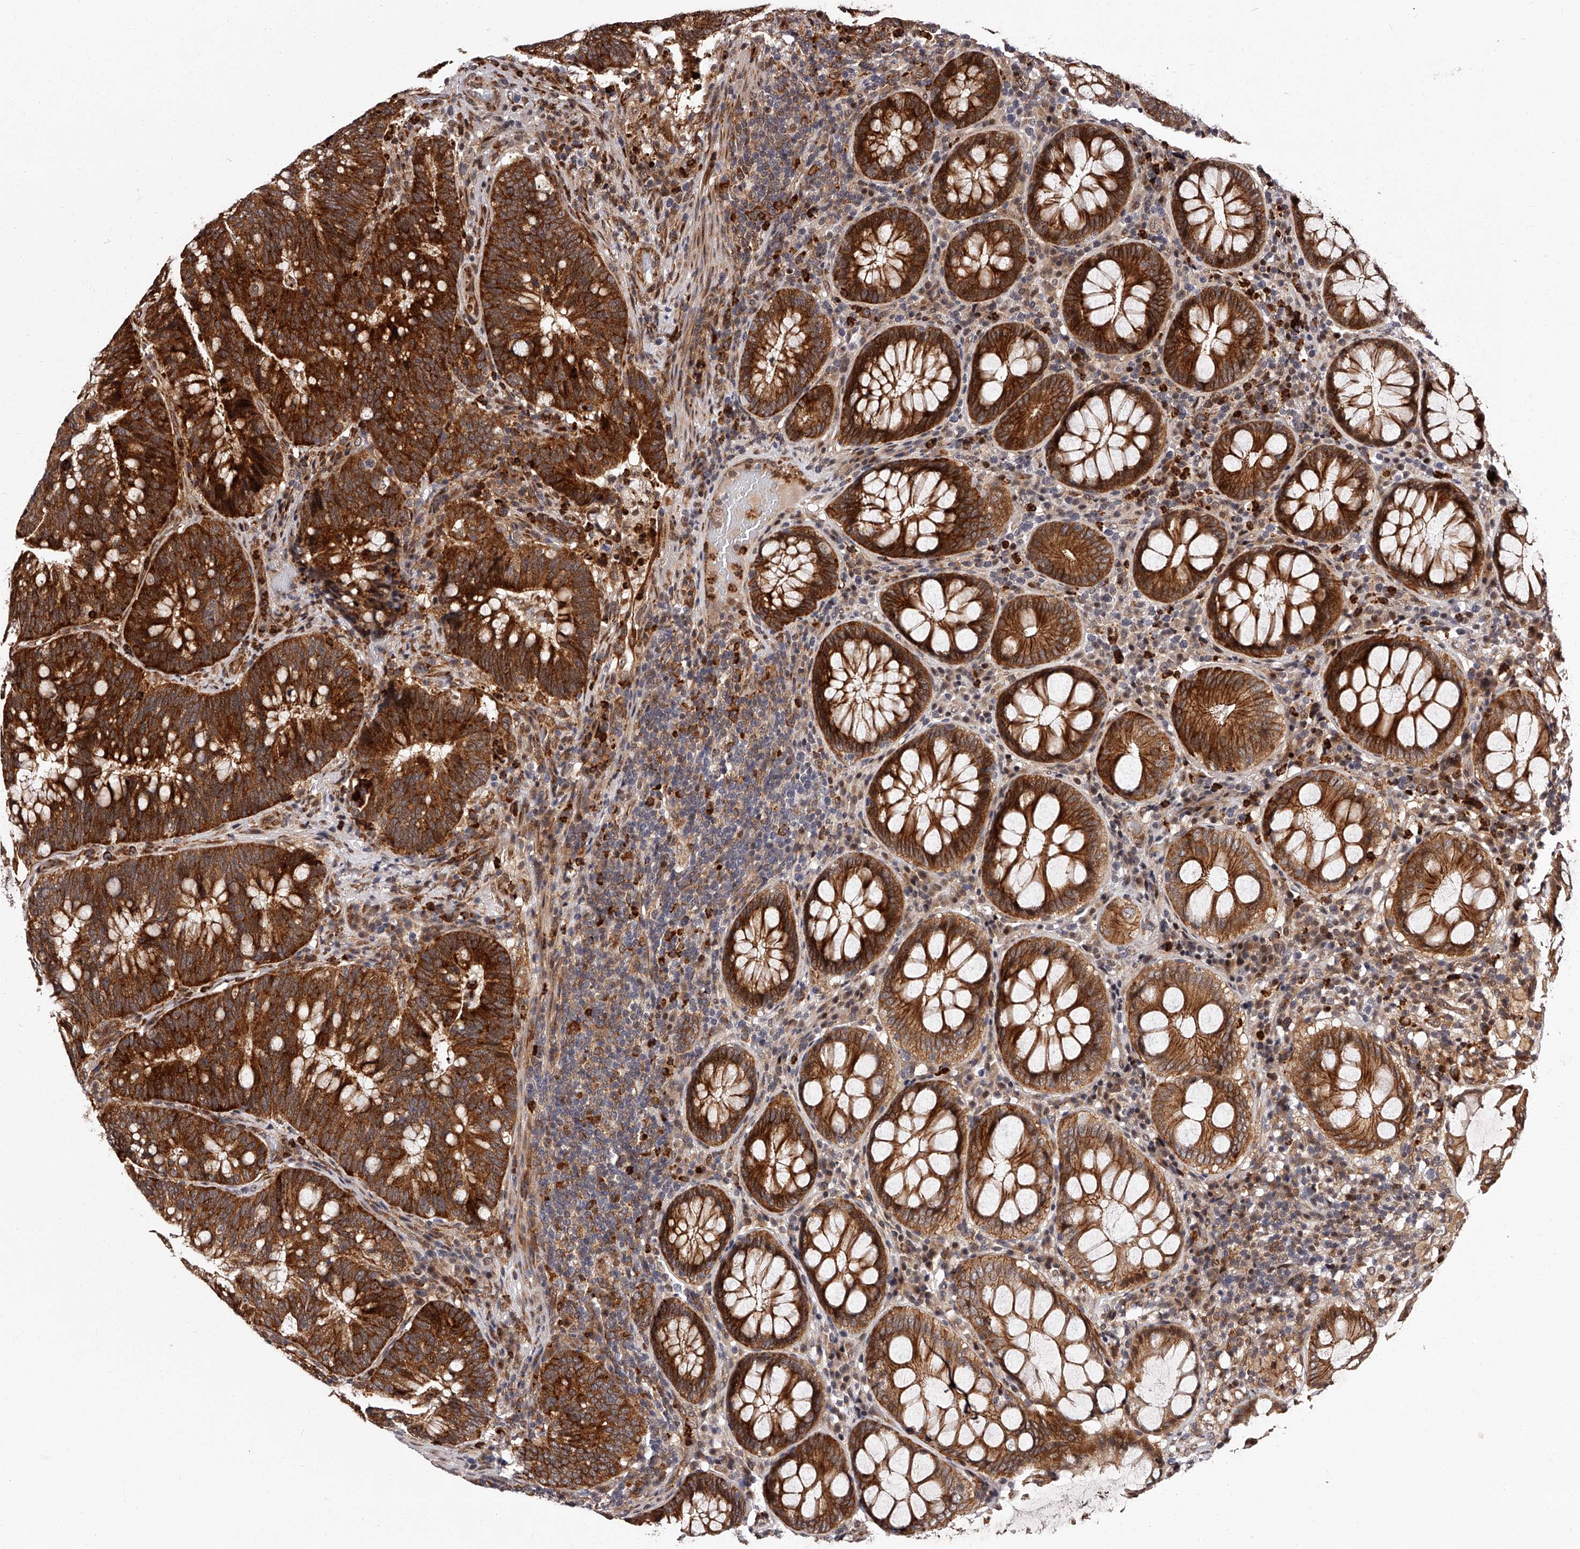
{"staining": {"intensity": "strong", "quantity": ">75%", "location": "cytoplasmic/membranous"}, "tissue": "colorectal cancer", "cell_type": "Tumor cells", "image_type": "cancer", "snomed": [{"axis": "morphology", "description": "Adenocarcinoma, NOS"}, {"axis": "topography", "description": "Colon"}], "caption": "Immunohistochemical staining of human adenocarcinoma (colorectal) reveals high levels of strong cytoplasmic/membranous staining in about >75% of tumor cells.", "gene": "RSC1A1", "patient": {"sex": "female", "age": 66}}